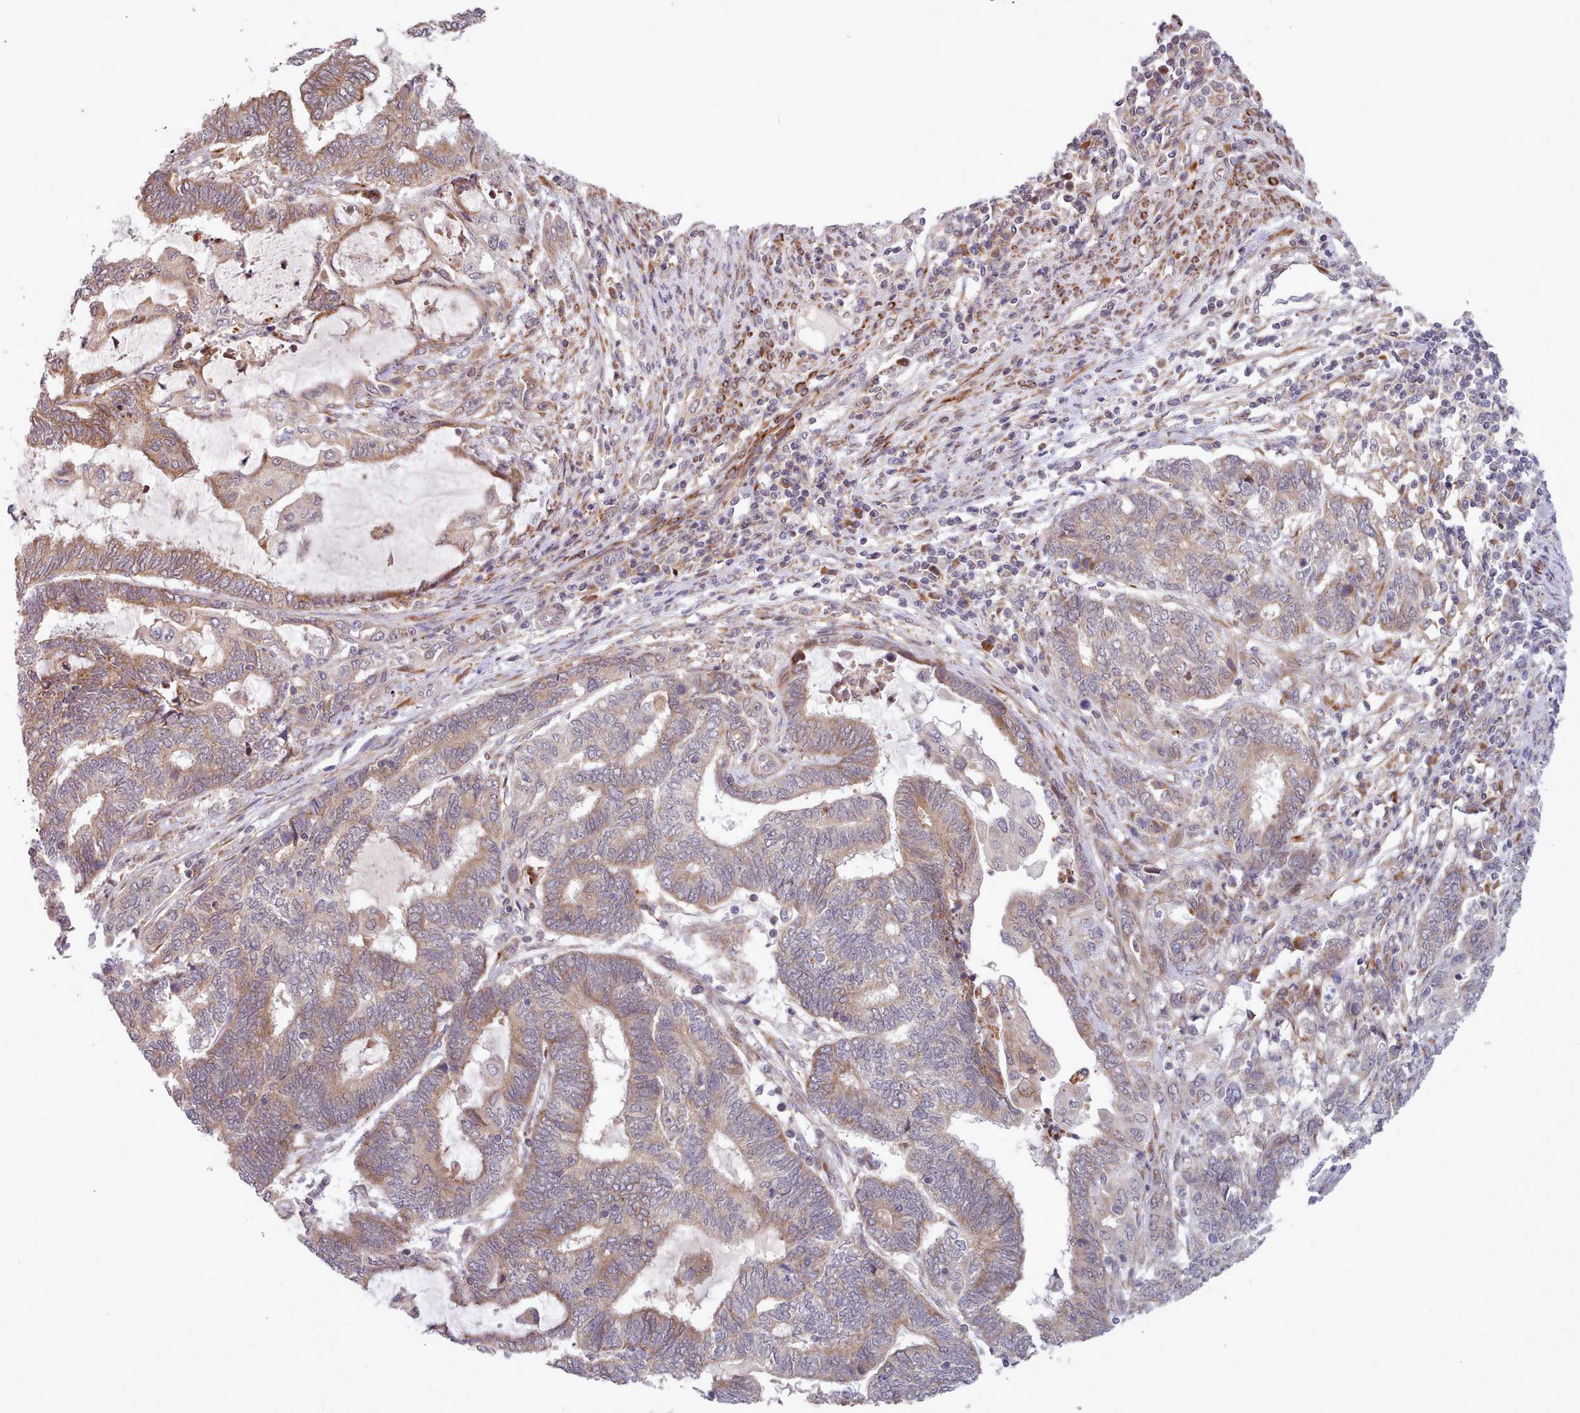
{"staining": {"intensity": "weak", "quantity": "25%-75%", "location": "cytoplasmic/membranous"}, "tissue": "endometrial cancer", "cell_type": "Tumor cells", "image_type": "cancer", "snomed": [{"axis": "morphology", "description": "Adenocarcinoma, NOS"}, {"axis": "topography", "description": "Uterus"}, {"axis": "topography", "description": "Endometrium"}], "caption": "The immunohistochemical stain shows weak cytoplasmic/membranous positivity in tumor cells of adenocarcinoma (endometrial) tissue.", "gene": "TRIM26", "patient": {"sex": "female", "age": 70}}